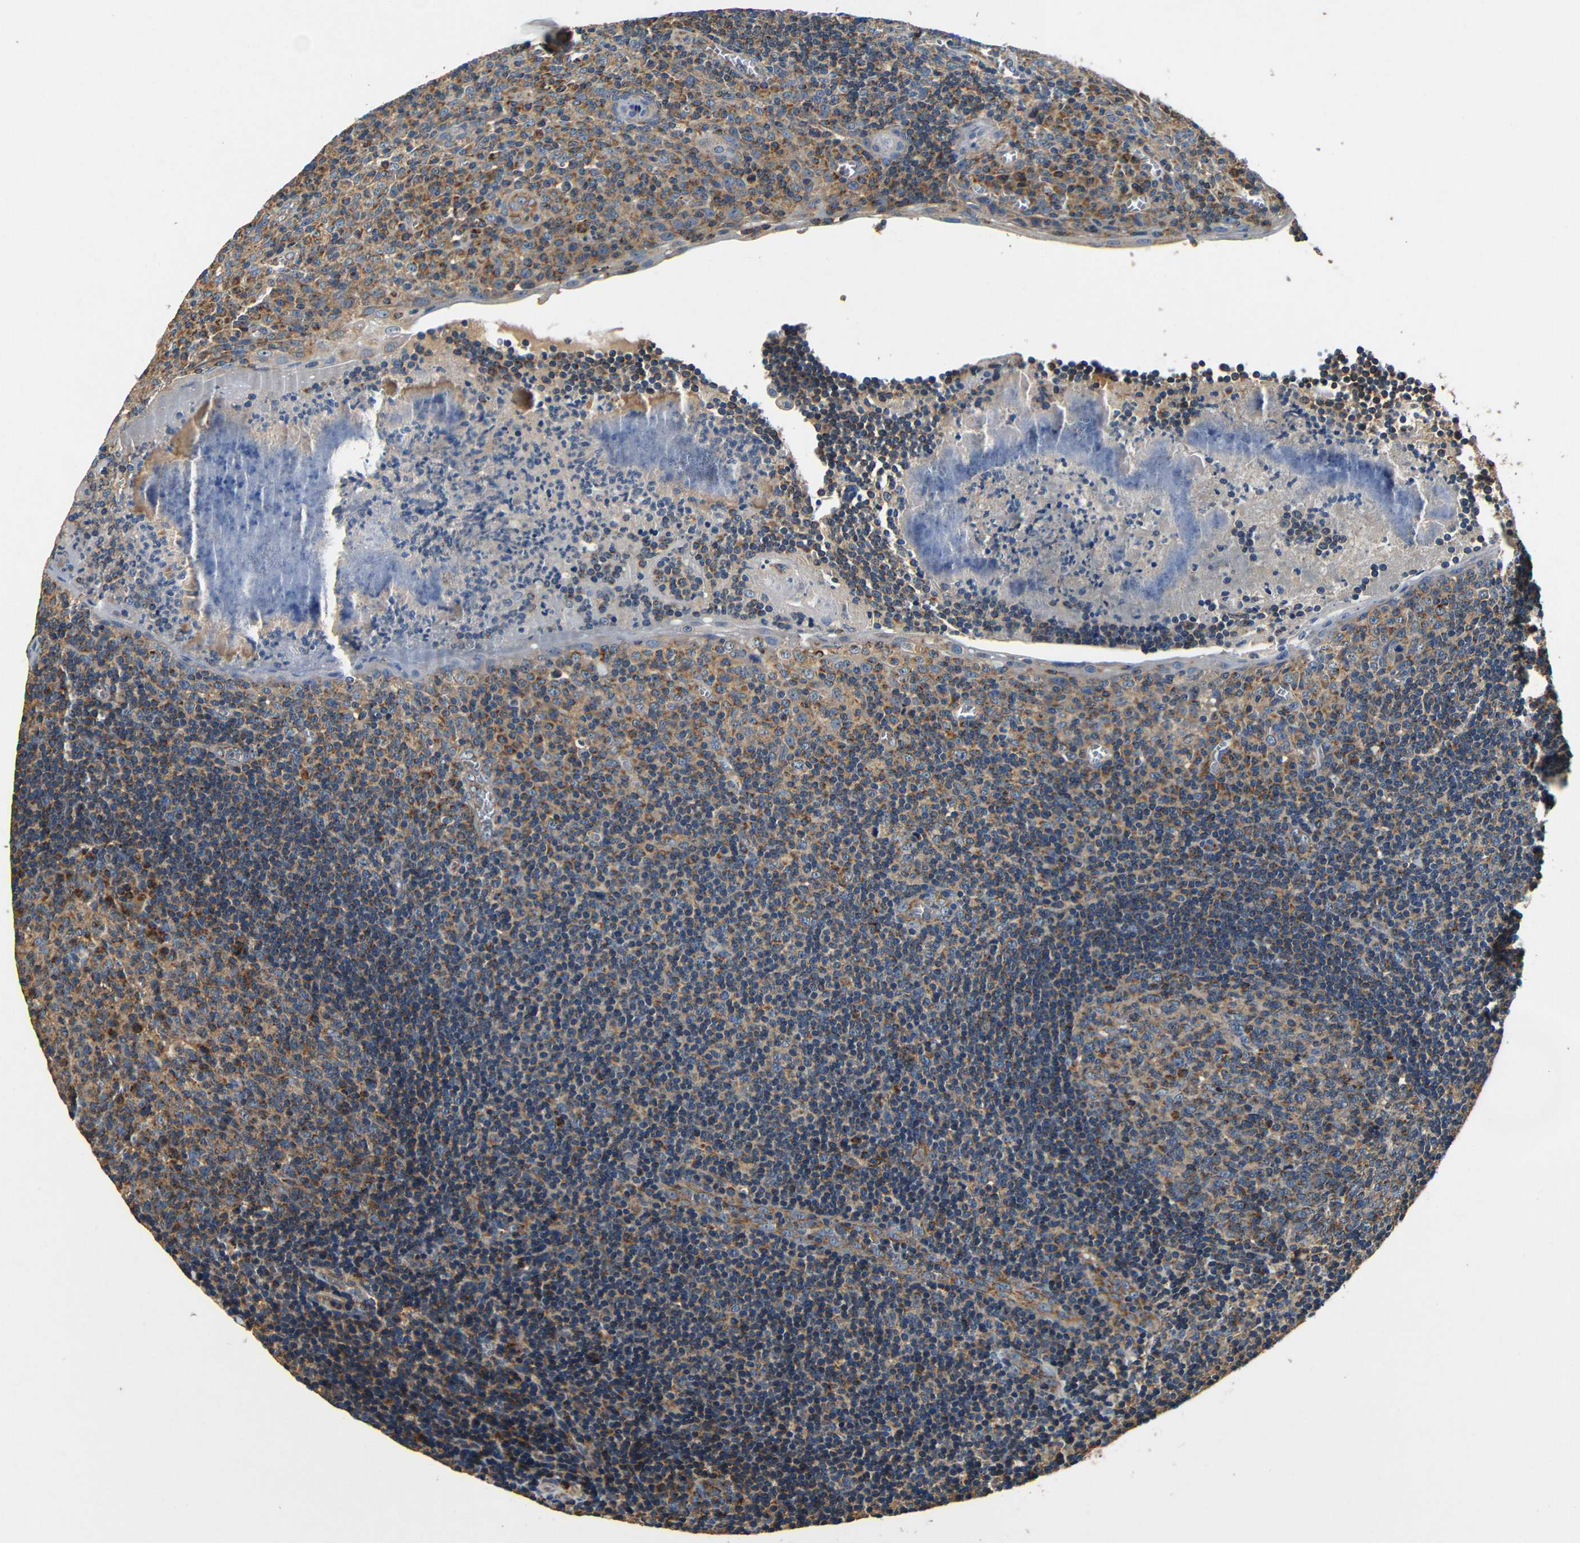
{"staining": {"intensity": "moderate", "quantity": ">75%", "location": "cytoplasmic/membranous"}, "tissue": "tonsil", "cell_type": "Germinal center cells", "image_type": "normal", "snomed": [{"axis": "morphology", "description": "Normal tissue, NOS"}, {"axis": "topography", "description": "Tonsil"}], "caption": "About >75% of germinal center cells in normal human tonsil show moderate cytoplasmic/membranous protein expression as visualized by brown immunohistochemical staining.", "gene": "MTX1", "patient": {"sex": "male", "age": 37}}